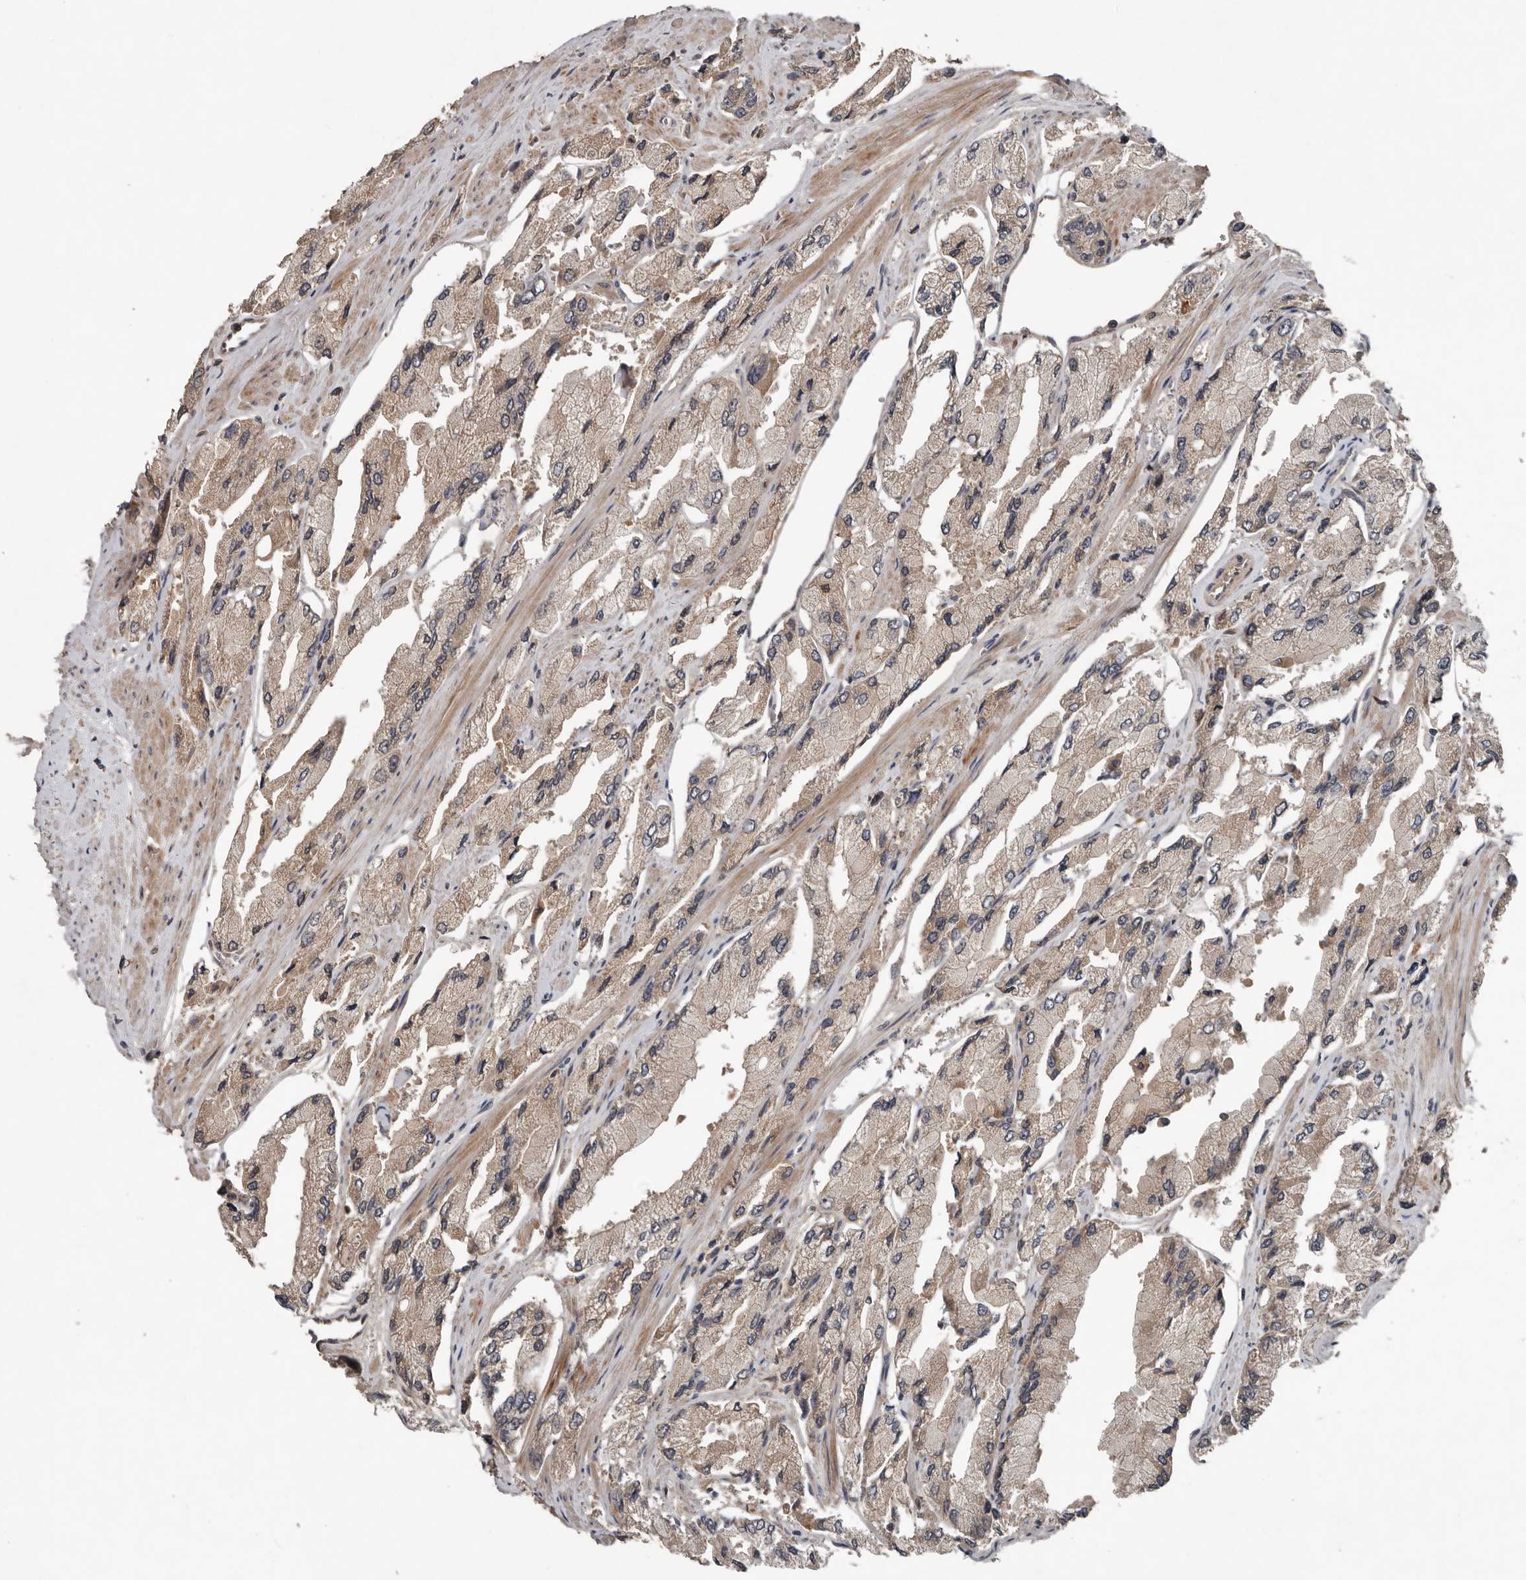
{"staining": {"intensity": "weak", "quantity": ">75%", "location": "cytoplasmic/membranous"}, "tissue": "prostate cancer", "cell_type": "Tumor cells", "image_type": "cancer", "snomed": [{"axis": "morphology", "description": "Adenocarcinoma, High grade"}, {"axis": "topography", "description": "Prostate"}], "caption": "Immunohistochemical staining of prostate cancer (high-grade adenocarcinoma) shows low levels of weak cytoplasmic/membranous staining in about >75% of tumor cells. Nuclei are stained in blue.", "gene": "DNAJB4", "patient": {"sex": "male", "age": 58}}